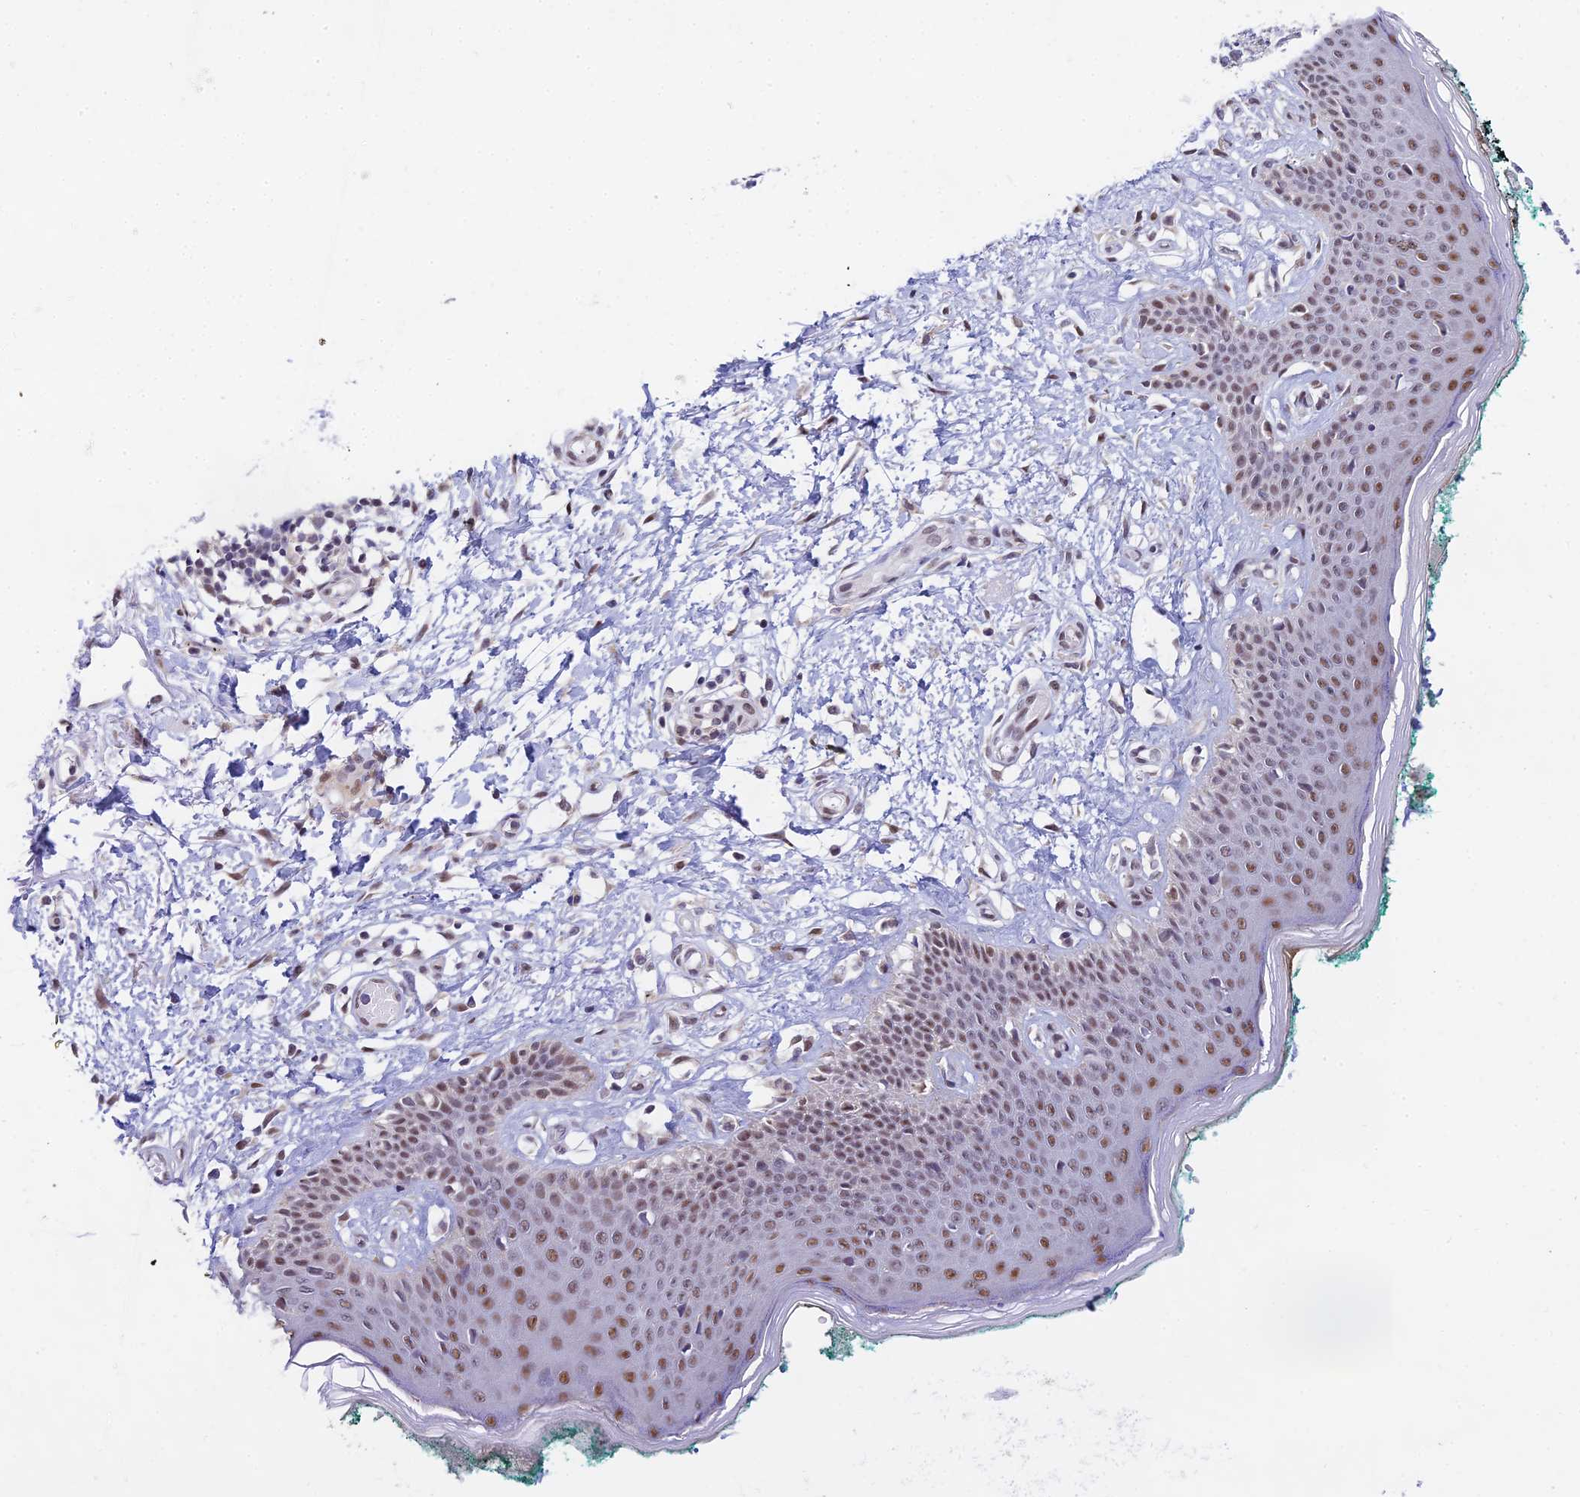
{"staining": {"intensity": "moderate", "quantity": ">75%", "location": "nuclear"}, "tissue": "skin", "cell_type": "Fibroblasts", "image_type": "normal", "snomed": [{"axis": "morphology", "description": "Normal tissue, NOS"}, {"axis": "morphology", "description": "Malignant melanoma, NOS"}, {"axis": "topography", "description": "Skin"}], "caption": "Skin was stained to show a protein in brown. There is medium levels of moderate nuclear positivity in about >75% of fibroblasts.", "gene": "C2orf49", "patient": {"sex": "male", "age": 62}}